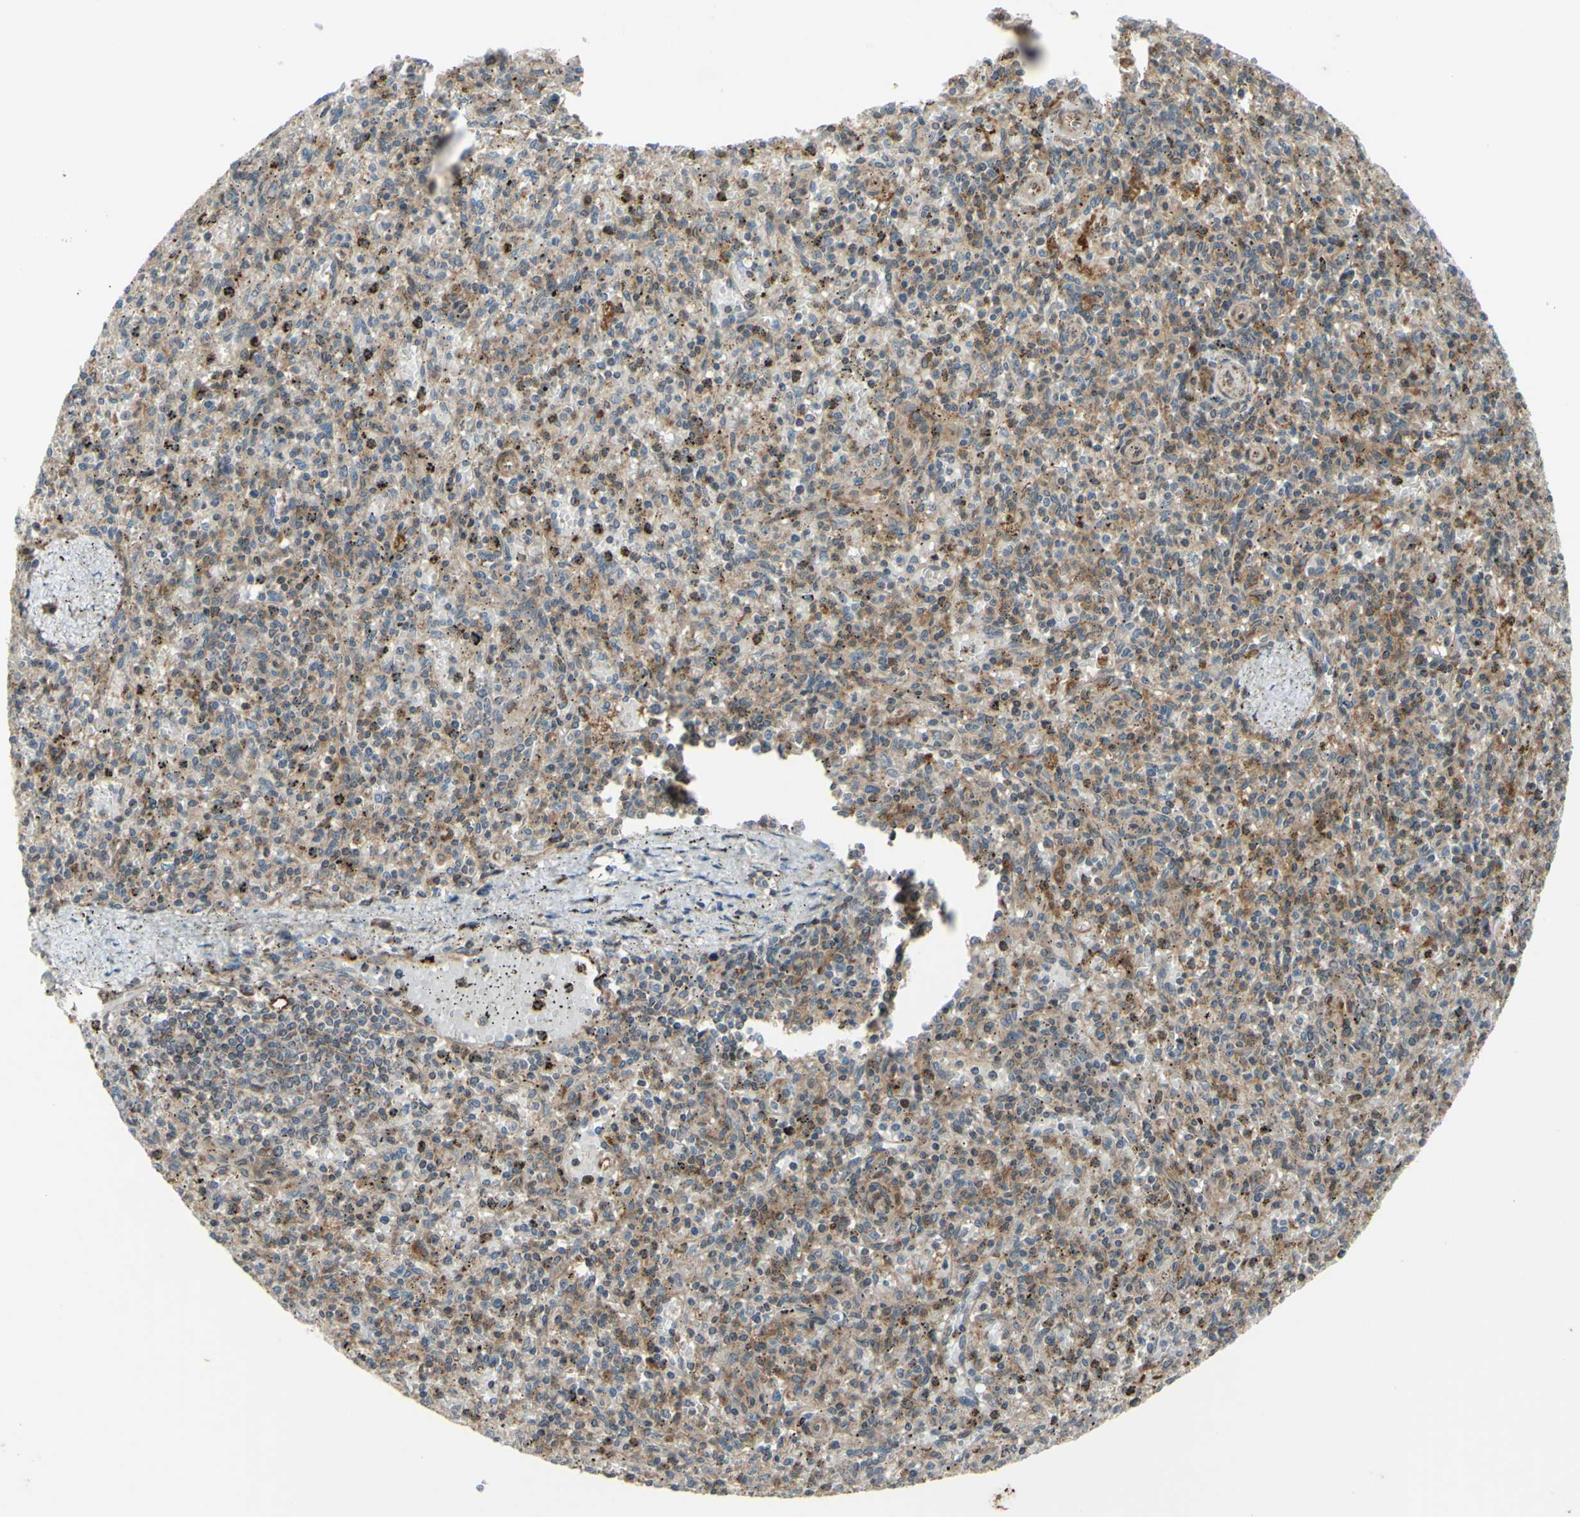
{"staining": {"intensity": "moderate", "quantity": ">75%", "location": "cytoplasmic/membranous"}, "tissue": "spleen", "cell_type": "Cells in red pulp", "image_type": "normal", "snomed": [{"axis": "morphology", "description": "Normal tissue, NOS"}, {"axis": "topography", "description": "Spleen"}], "caption": "The photomicrograph shows a brown stain indicating the presence of a protein in the cytoplasmic/membranous of cells in red pulp in spleen. (Brightfield microscopy of DAB IHC at high magnification).", "gene": "PRAF2", "patient": {"sex": "male", "age": 72}}